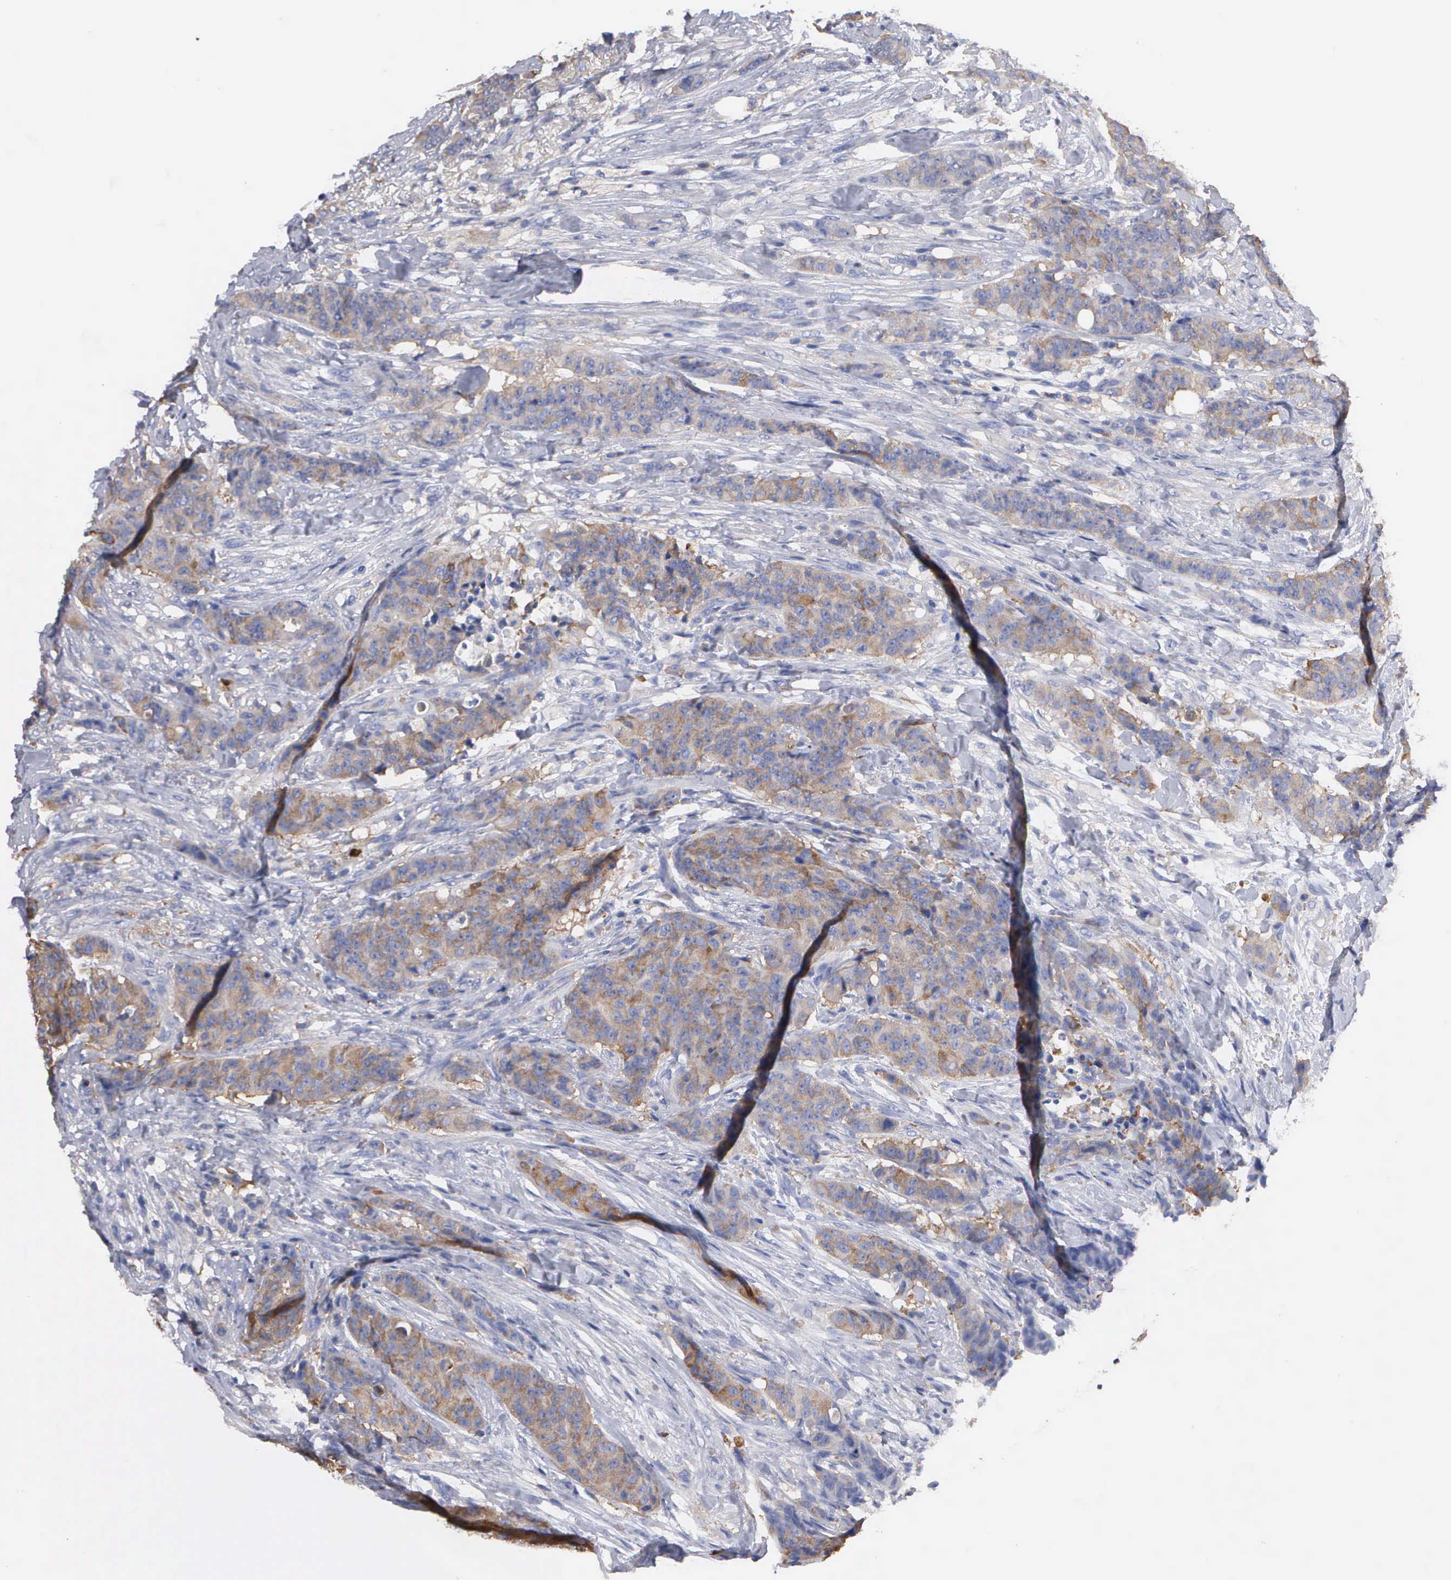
{"staining": {"intensity": "moderate", "quantity": ">75%", "location": "cytoplasmic/membranous"}, "tissue": "breast cancer", "cell_type": "Tumor cells", "image_type": "cancer", "snomed": [{"axis": "morphology", "description": "Duct carcinoma"}, {"axis": "topography", "description": "Breast"}], "caption": "Immunohistochemical staining of breast cancer (intraductal carcinoma) displays medium levels of moderate cytoplasmic/membranous protein positivity in approximately >75% of tumor cells.", "gene": "G6PD", "patient": {"sex": "female", "age": 40}}